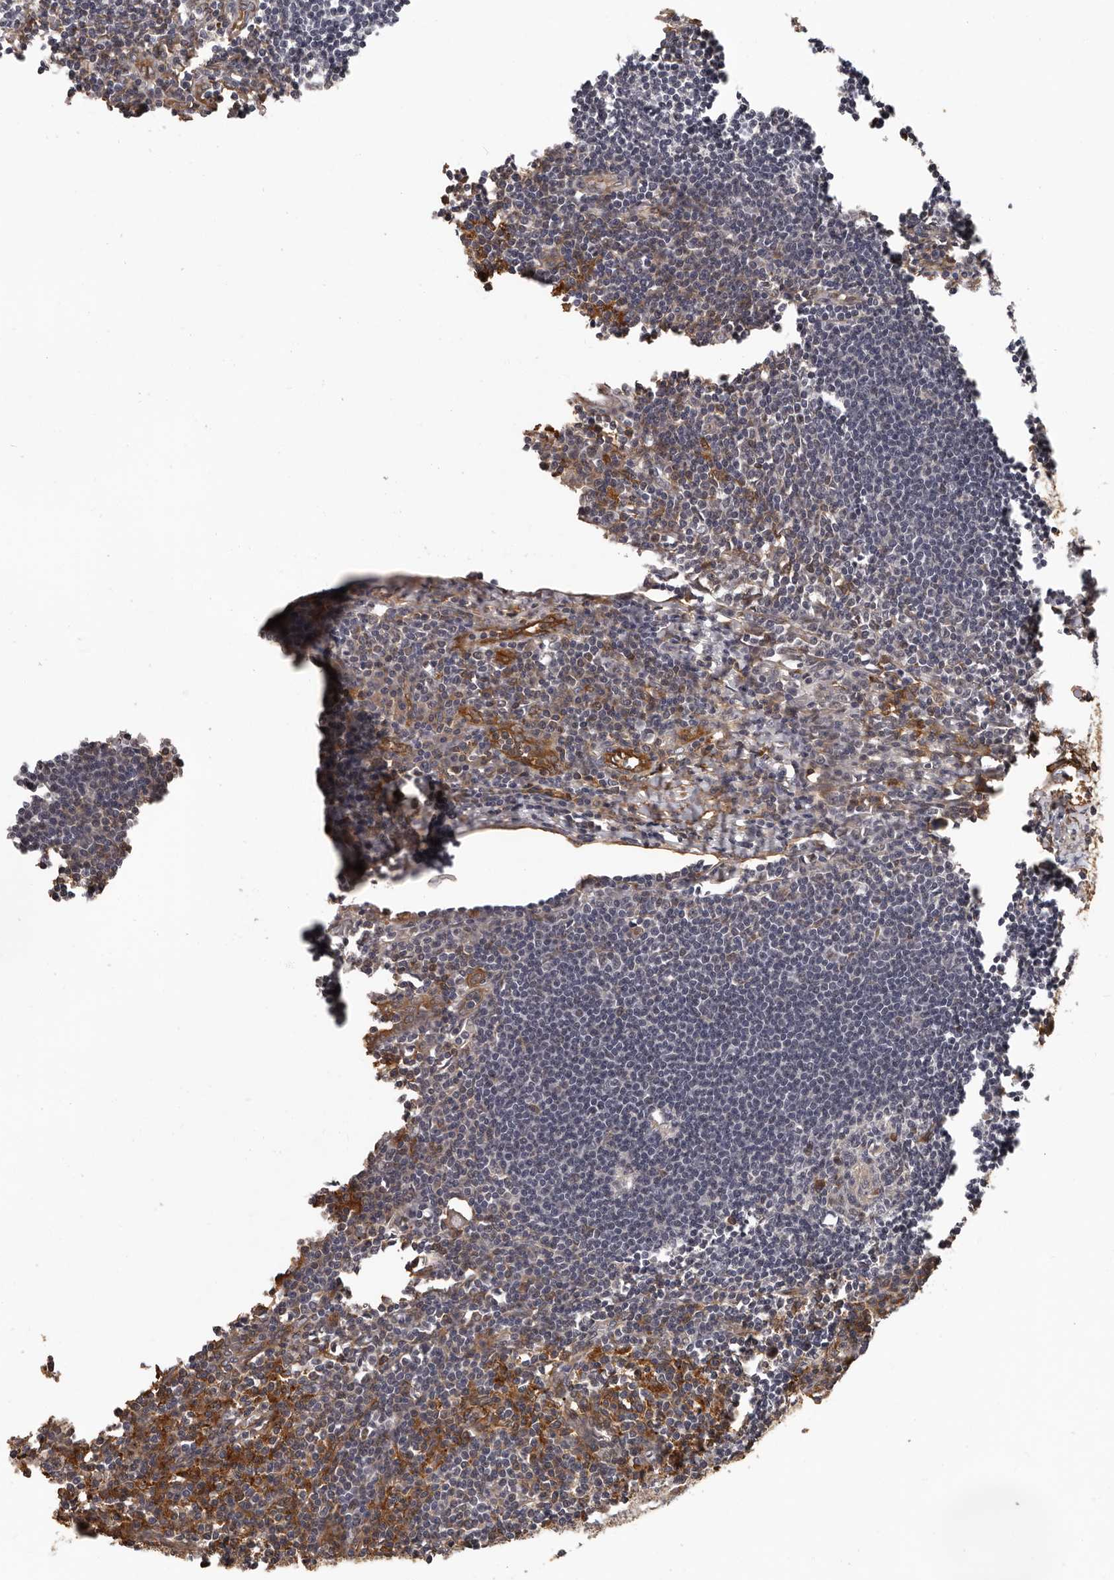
{"staining": {"intensity": "moderate", "quantity": "<25%", "location": "cytoplasmic/membranous"}, "tissue": "lymph node", "cell_type": "Germinal center cells", "image_type": "normal", "snomed": [{"axis": "morphology", "description": "Normal tissue, NOS"}, {"axis": "morphology", "description": "Malignant melanoma, Metastatic site"}, {"axis": "topography", "description": "Lymph node"}], "caption": "A high-resolution micrograph shows immunohistochemistry staining of benign lymph node, which shows moderate cytoplasmic/membranous staining in approximately <25% of germinal center cells. The staining was performed using DAB (3,3'-diaminobenzidine), with brown indicating positive protein expression. Nuclei are stained blue with hematoxylin.", "gene": "SLITRK6", "patient": {"sex": "male", "age": 41}}